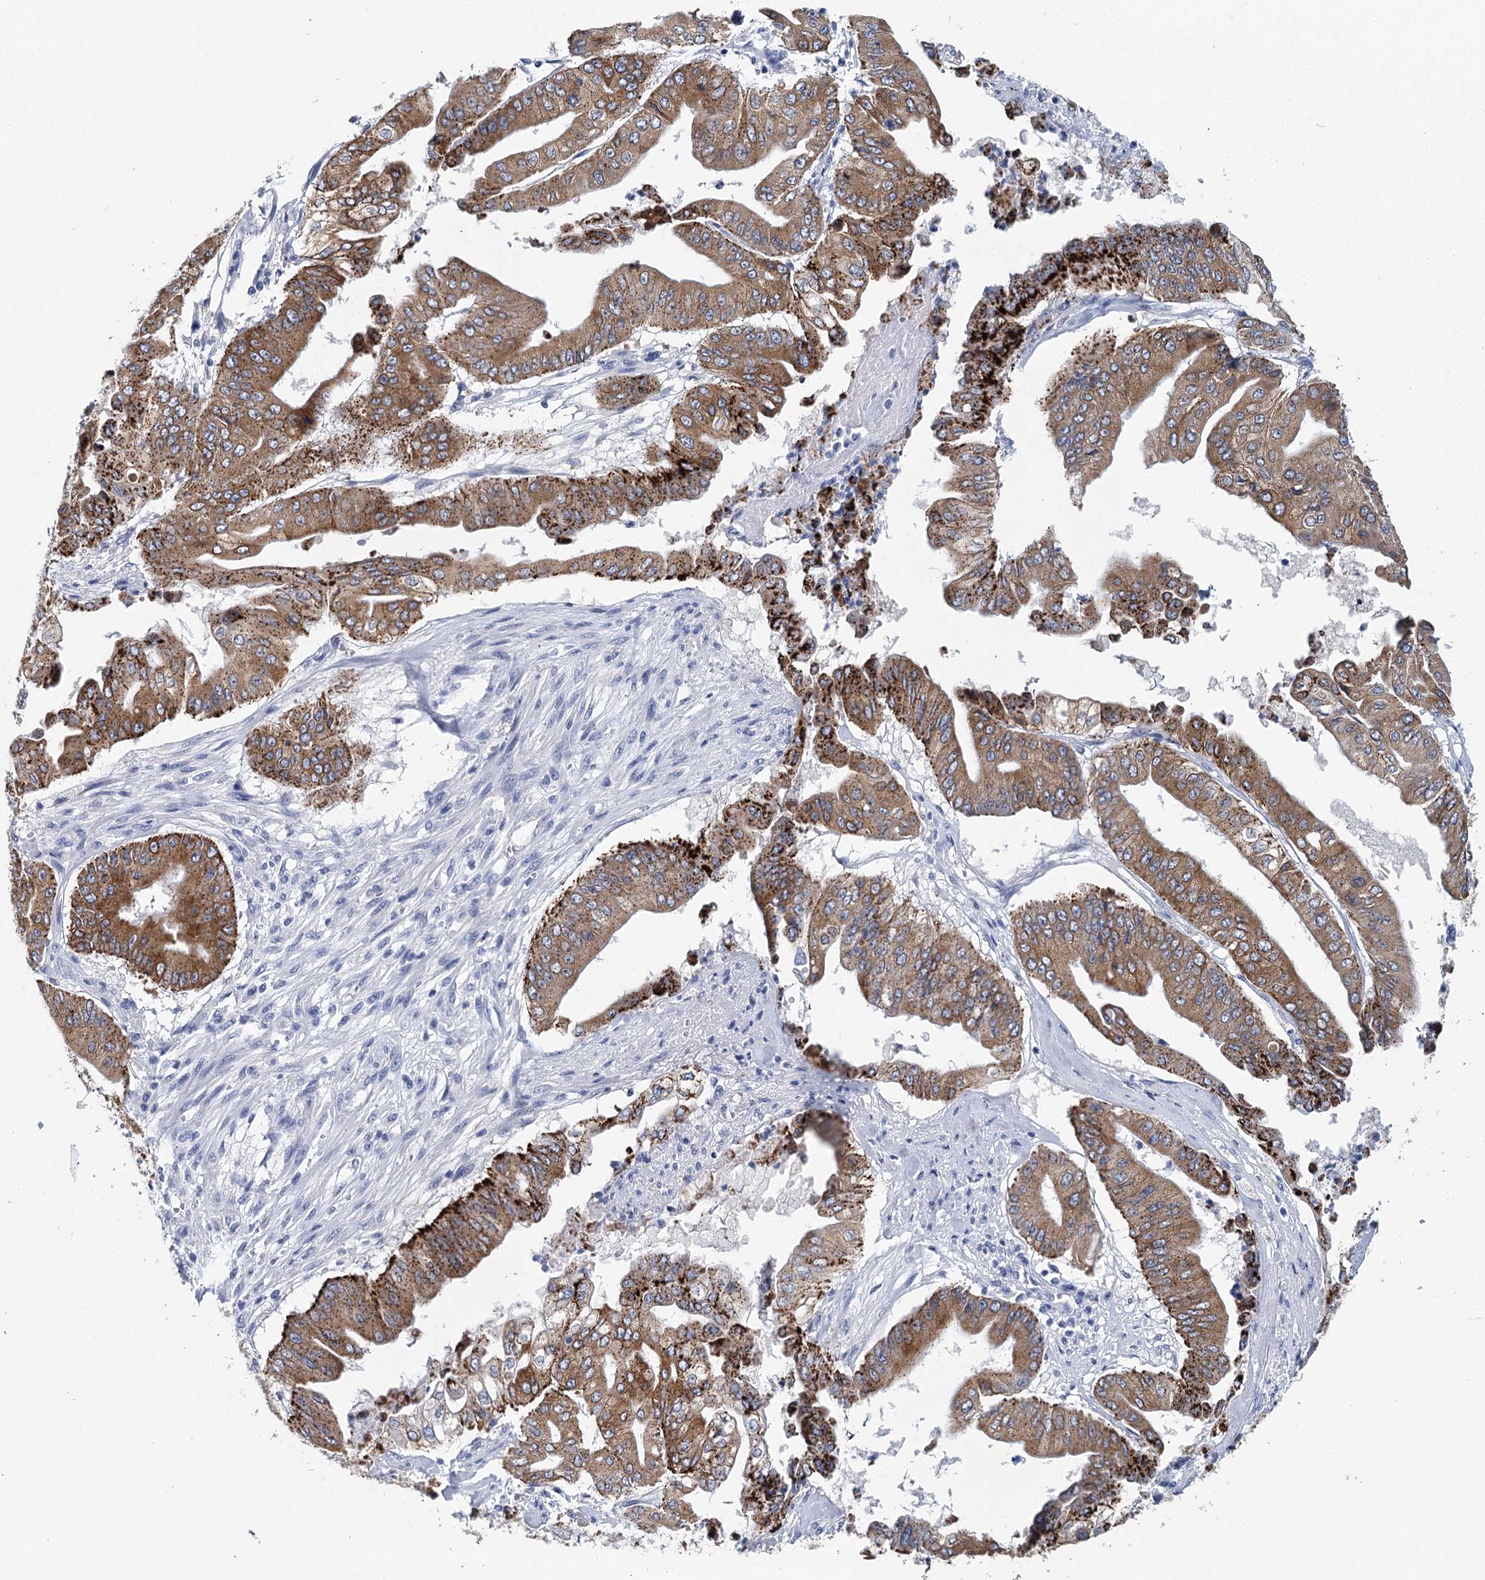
{"staining": {"intensity": "strong", "quantity": "25%-75%", "location": "cytoplasmic/membranous"}, "tissue": "pancreatic cancer", "cell_type": "Tumor cells", "image_type": "cancer", "snomed": [{"axis": "morphology", "description": "Adenocarcinoma, NOS"}, {"axis": "topography", "description": "Pancreas"}], "caption": "Immunohistochemical staining of pancreatic cancer (adenocarcinoma) exhibits high levels of strong cytoplasmic/membranous protein positivity in about 25%-75% of tumor cells.", "gene": "METTL7B", "patient": {"sex": "female", "age": 77}}